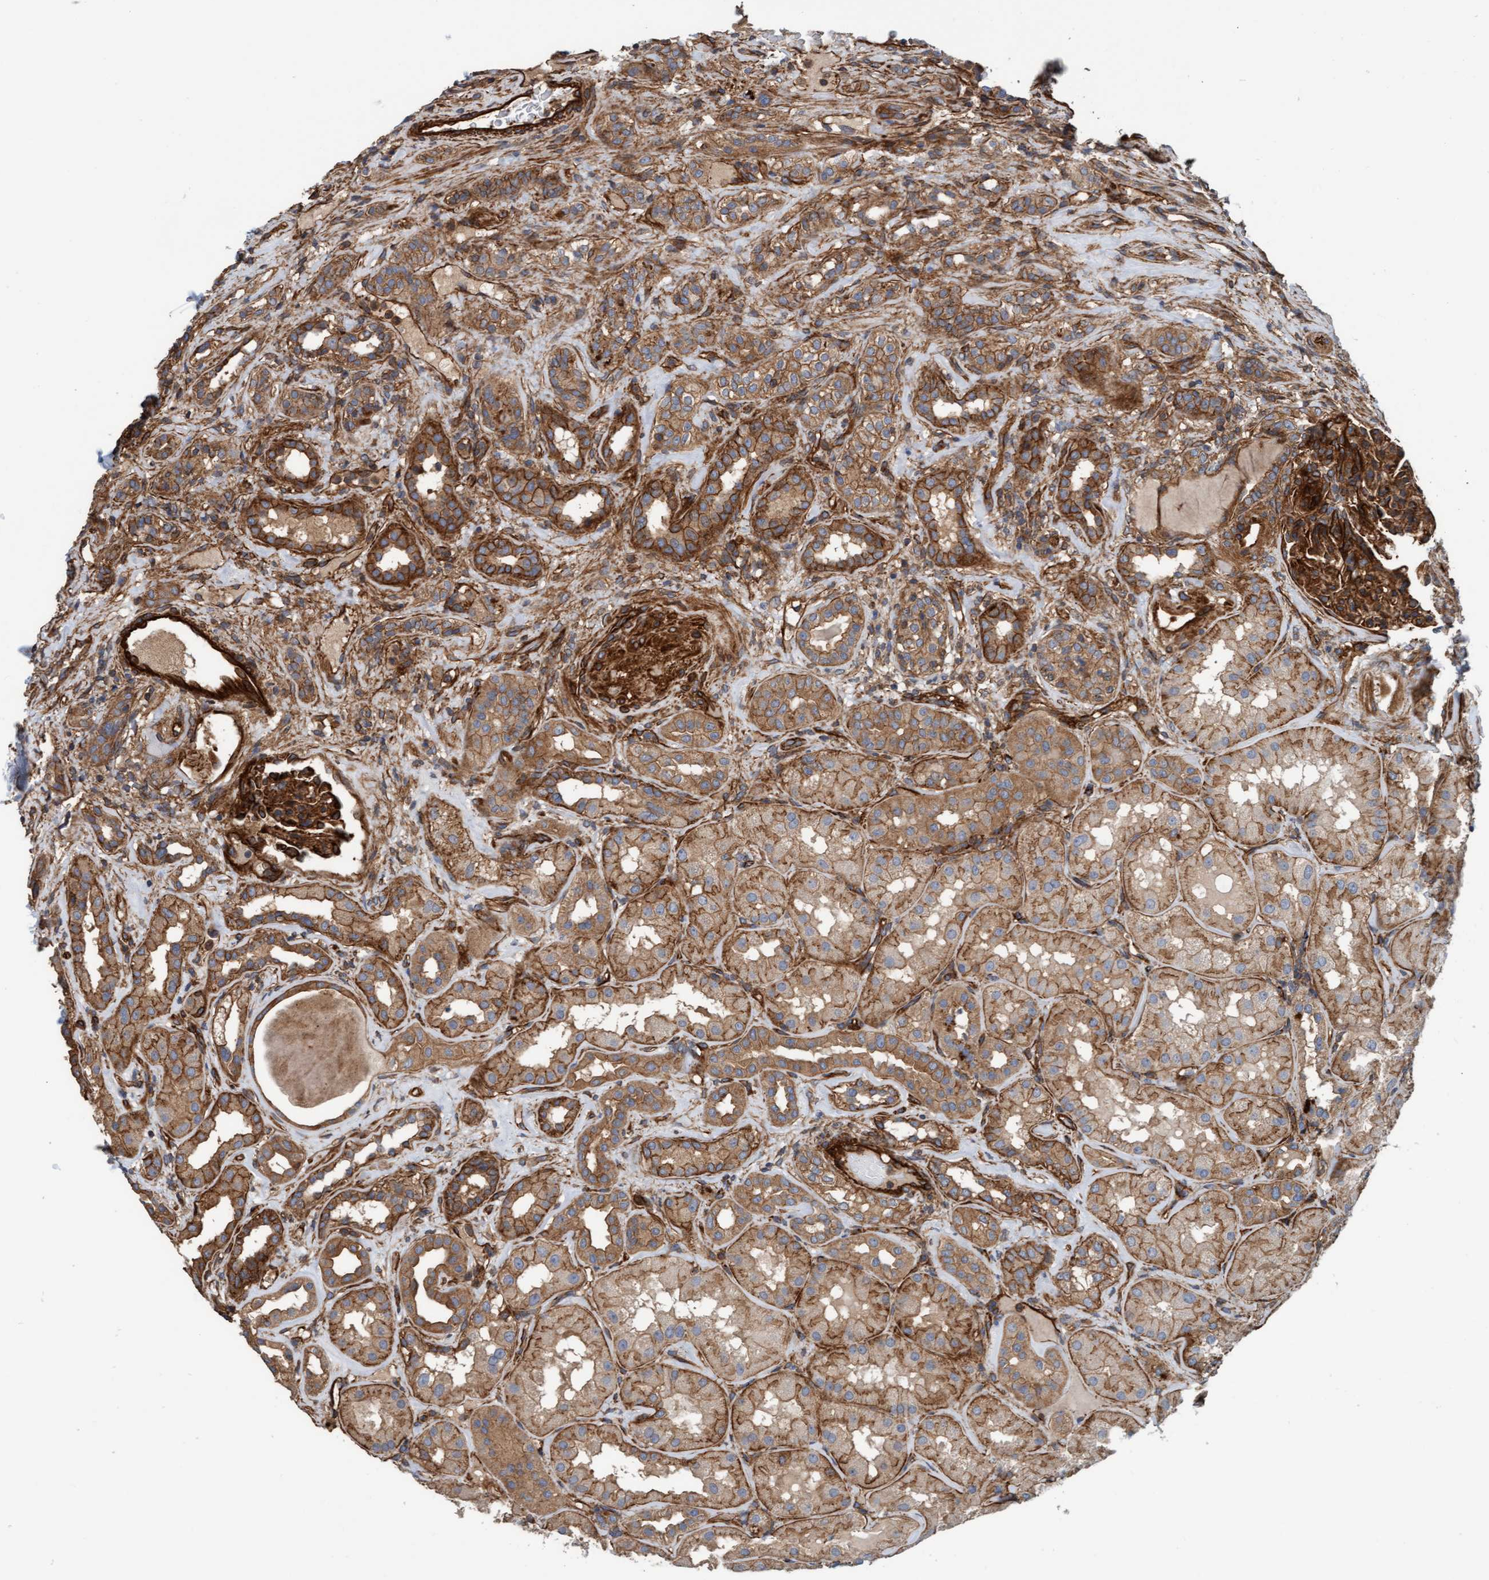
{"staining": {"intensity": "moderate", "quantity": ">75%", "location": "cytoplasmic/membranous"}, "tissue": "renal cancer", "cell_type": "Tumor cells", "image_type": "cancer", "snomed": [{"axis": "morphology", "description": "Normal tissue, NOS"}, {"axis": "morphology", "description": "Adenocarcinoma, NOS"}, {"axis": "topography", "description": "Kidney"}], "caption": "Immunohistochemistry (IHC) of human renal adenocarcinoma exhibits medium levels of moderate cytoplasmic/membranous expression in approximately >75% of tumor cells.", "gene": "STXBP4", "patient": {"sex": "female", "age": 72}}